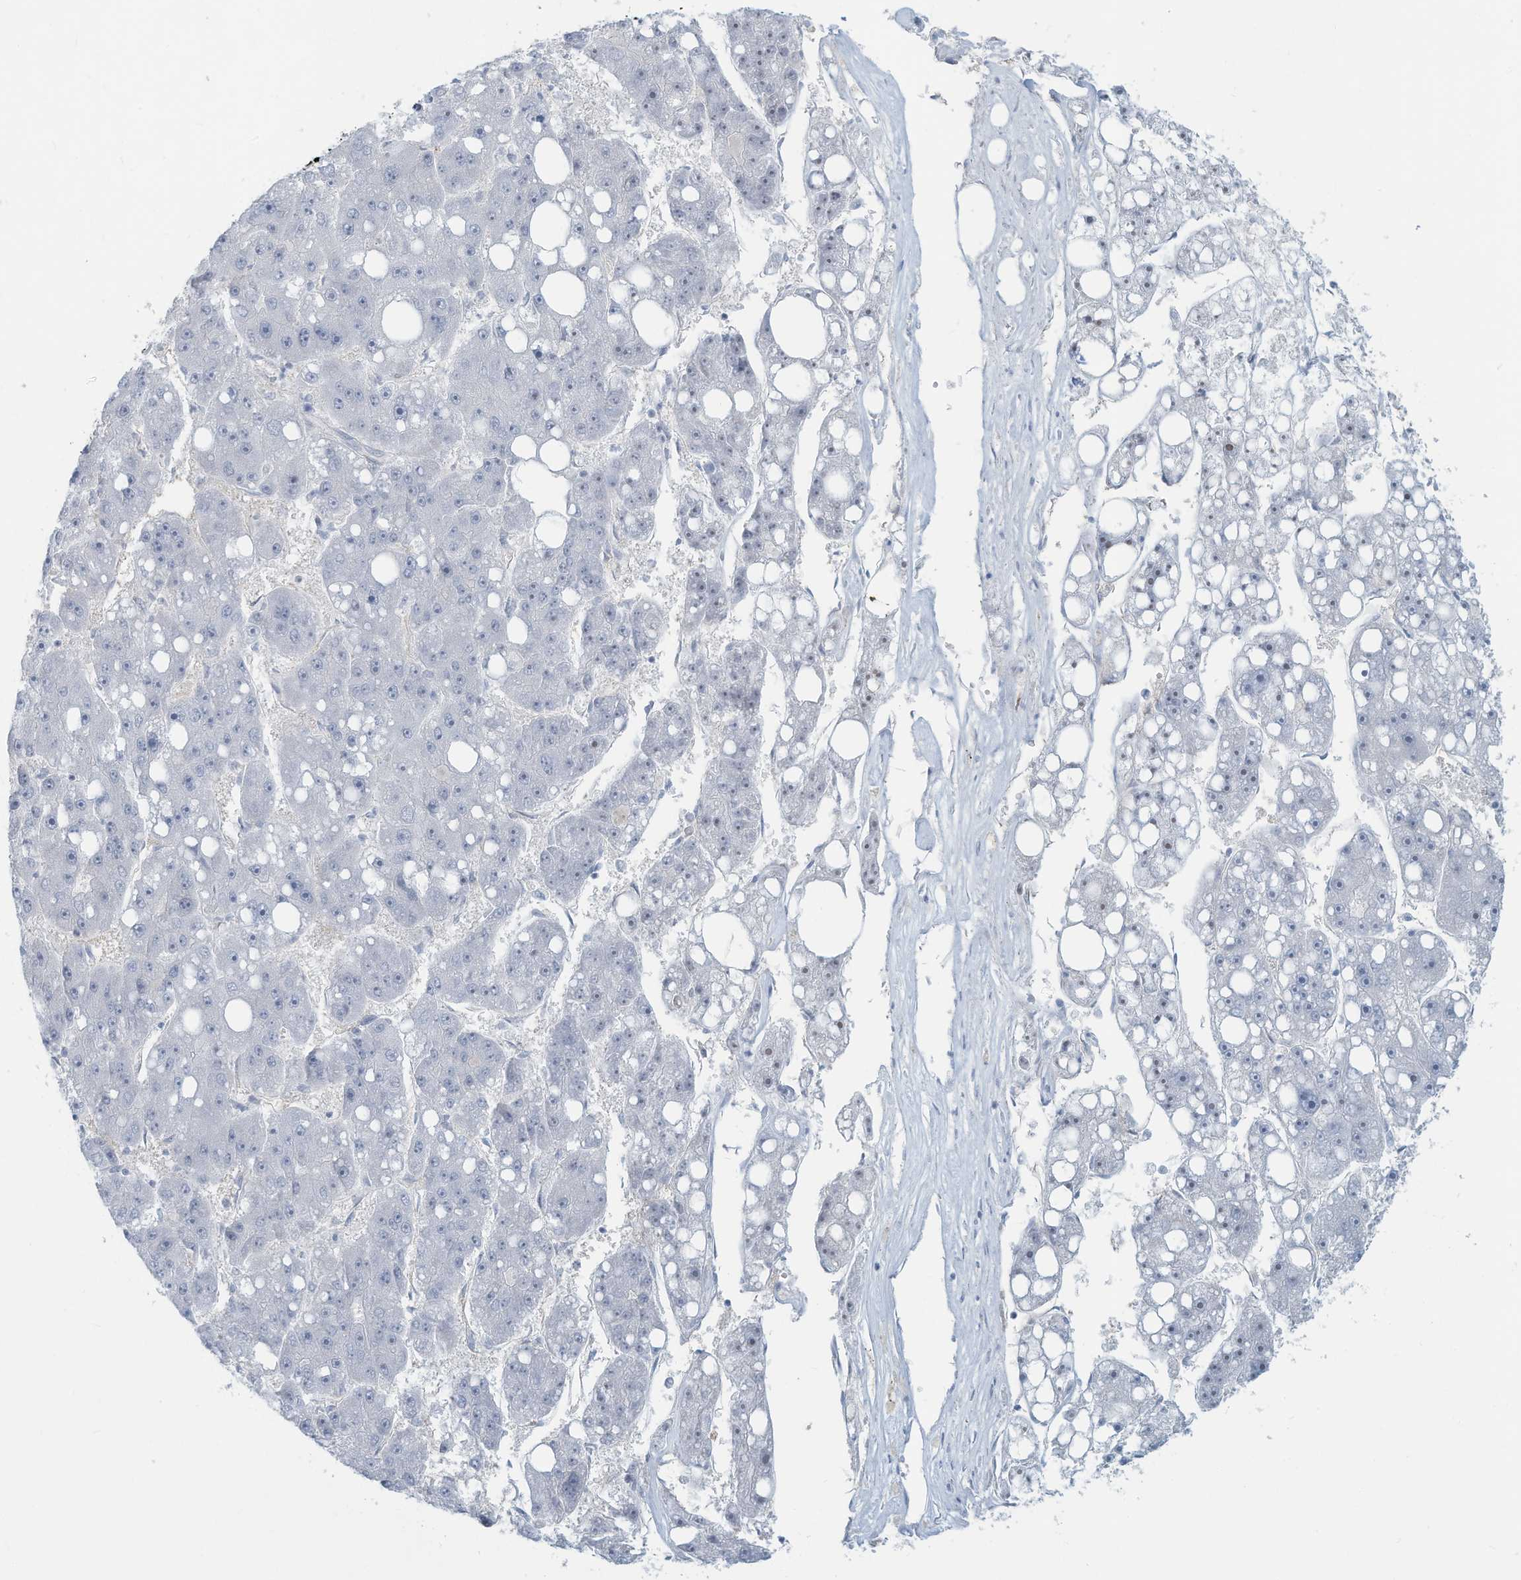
{"staining": {"intensity": "weak", "quantity": "<25%", "location": "nuclear"}, "tissue": "liver cancer", "cell_type": "Tumor cells", "image_type": "cancer", "snomed": [{"axis": "morphology", "description": "Carcinoma, Hepatocellular, NOS"}, {"axis": "topography", "description": "Liver"}], "caption": "A photomicrograph of human liver hepatocellular carcinoma is negative for staining in tumor cells. (Stains: DAB (3,3'-diaminobenzidine) immunohistochemistry (IHC) with hematoxylin counter stain, Microscopy: brightfield microscopy at high magnification).", "gene": "SARNP", "patient": {"sex": "female", "age": 61}}